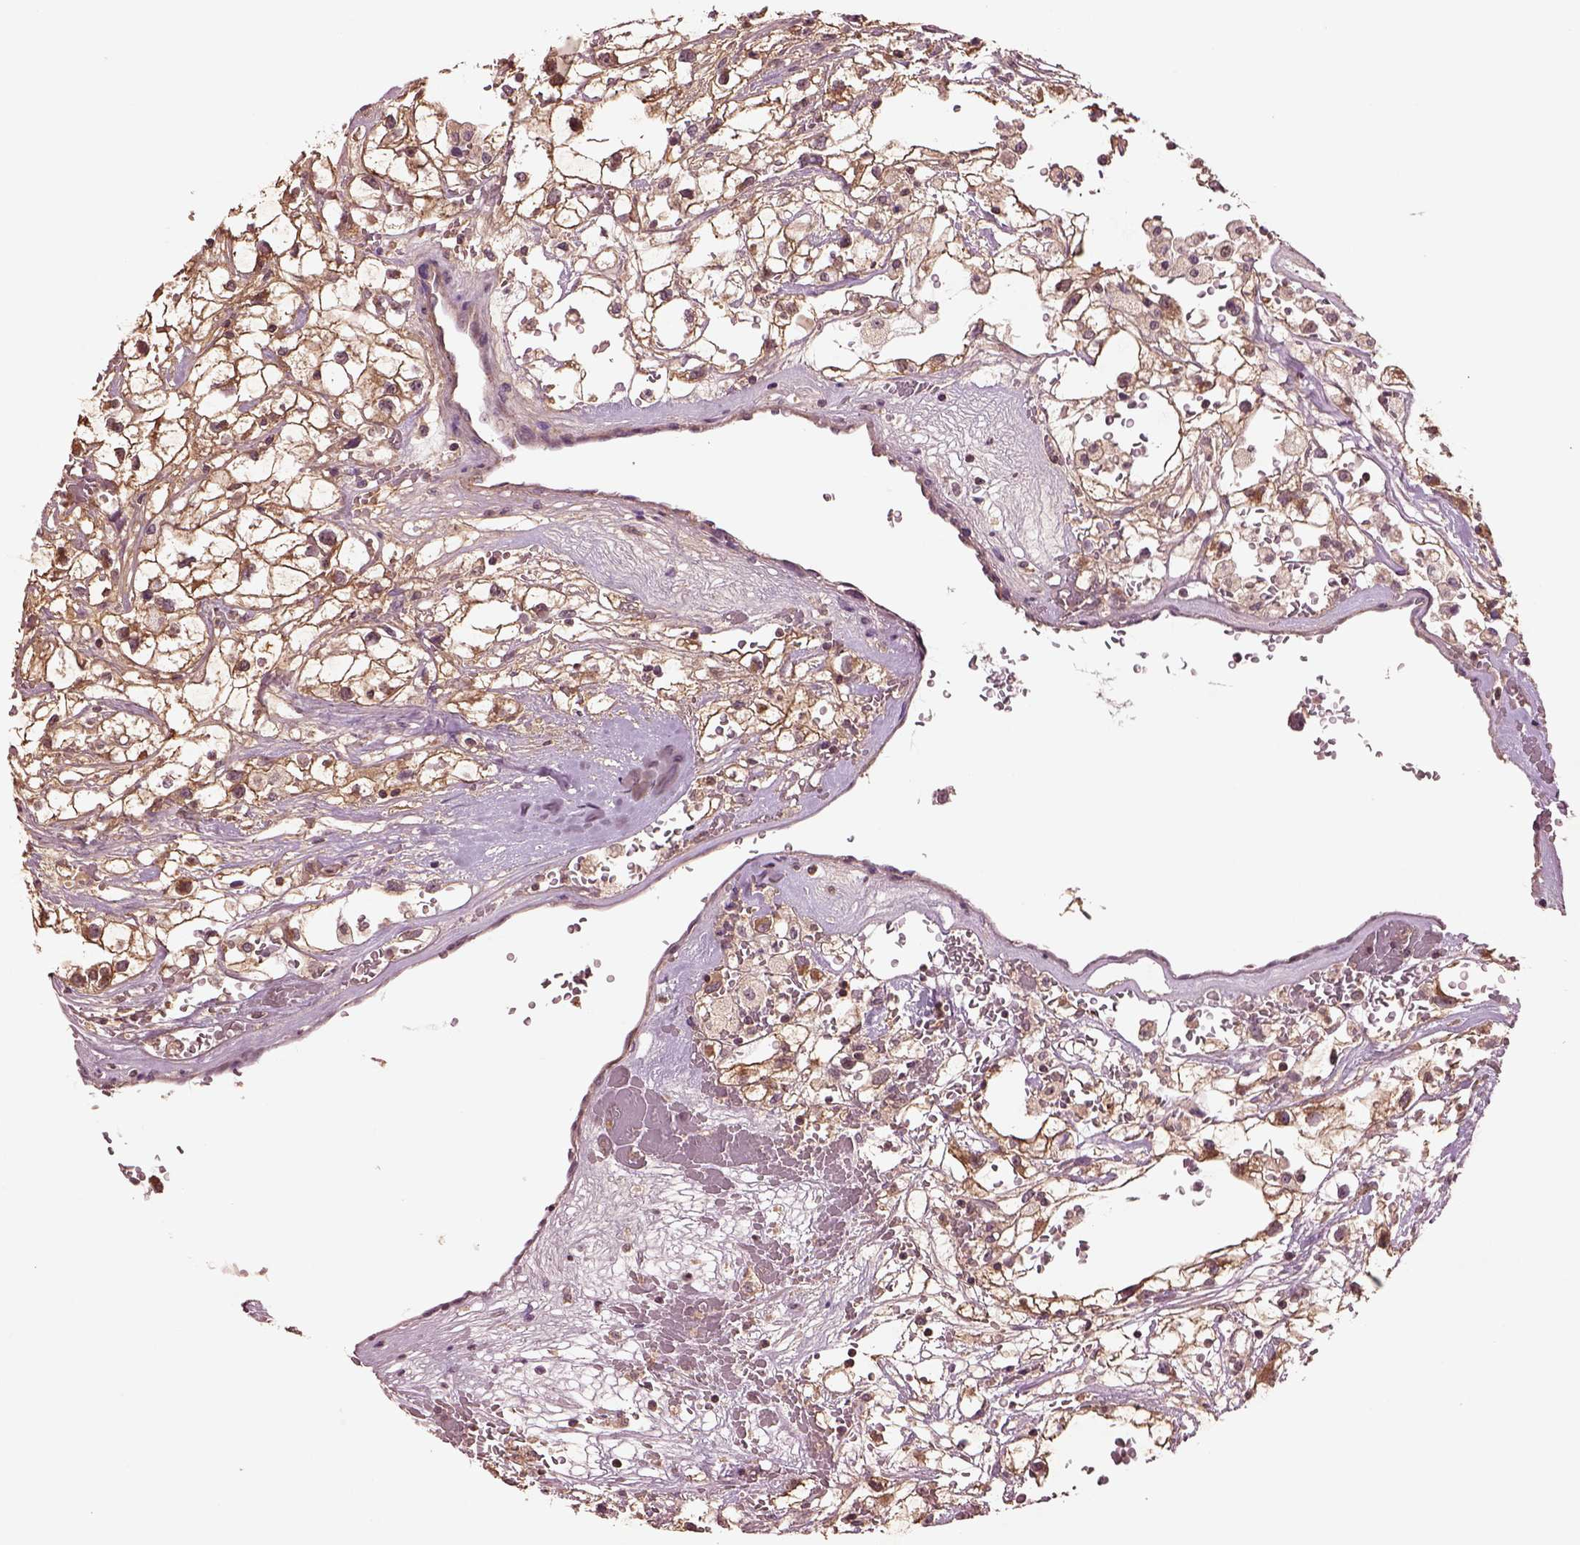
{"staining": {"intensity": "moderate", "quantity": ">75%", "location": "cytoplasmic/membranous"}, "tissue": "renal cancer", "cell_type": "Tumor cells", "image_type": "cancer", "snomed": [{"axis": "morphology", "description": "Adenocarcinoma, NOS"}, {"axis": "topography", "description": "Kidney"}], "caption": "Brown immunohistochemical staining in adenocarcinoma (renal) displays moderate cytoplasmic/membranous staining in approximately >75% of tumor cells.", "gene": "MTHFS", "patient": {"sex": "male", "age": 59}}